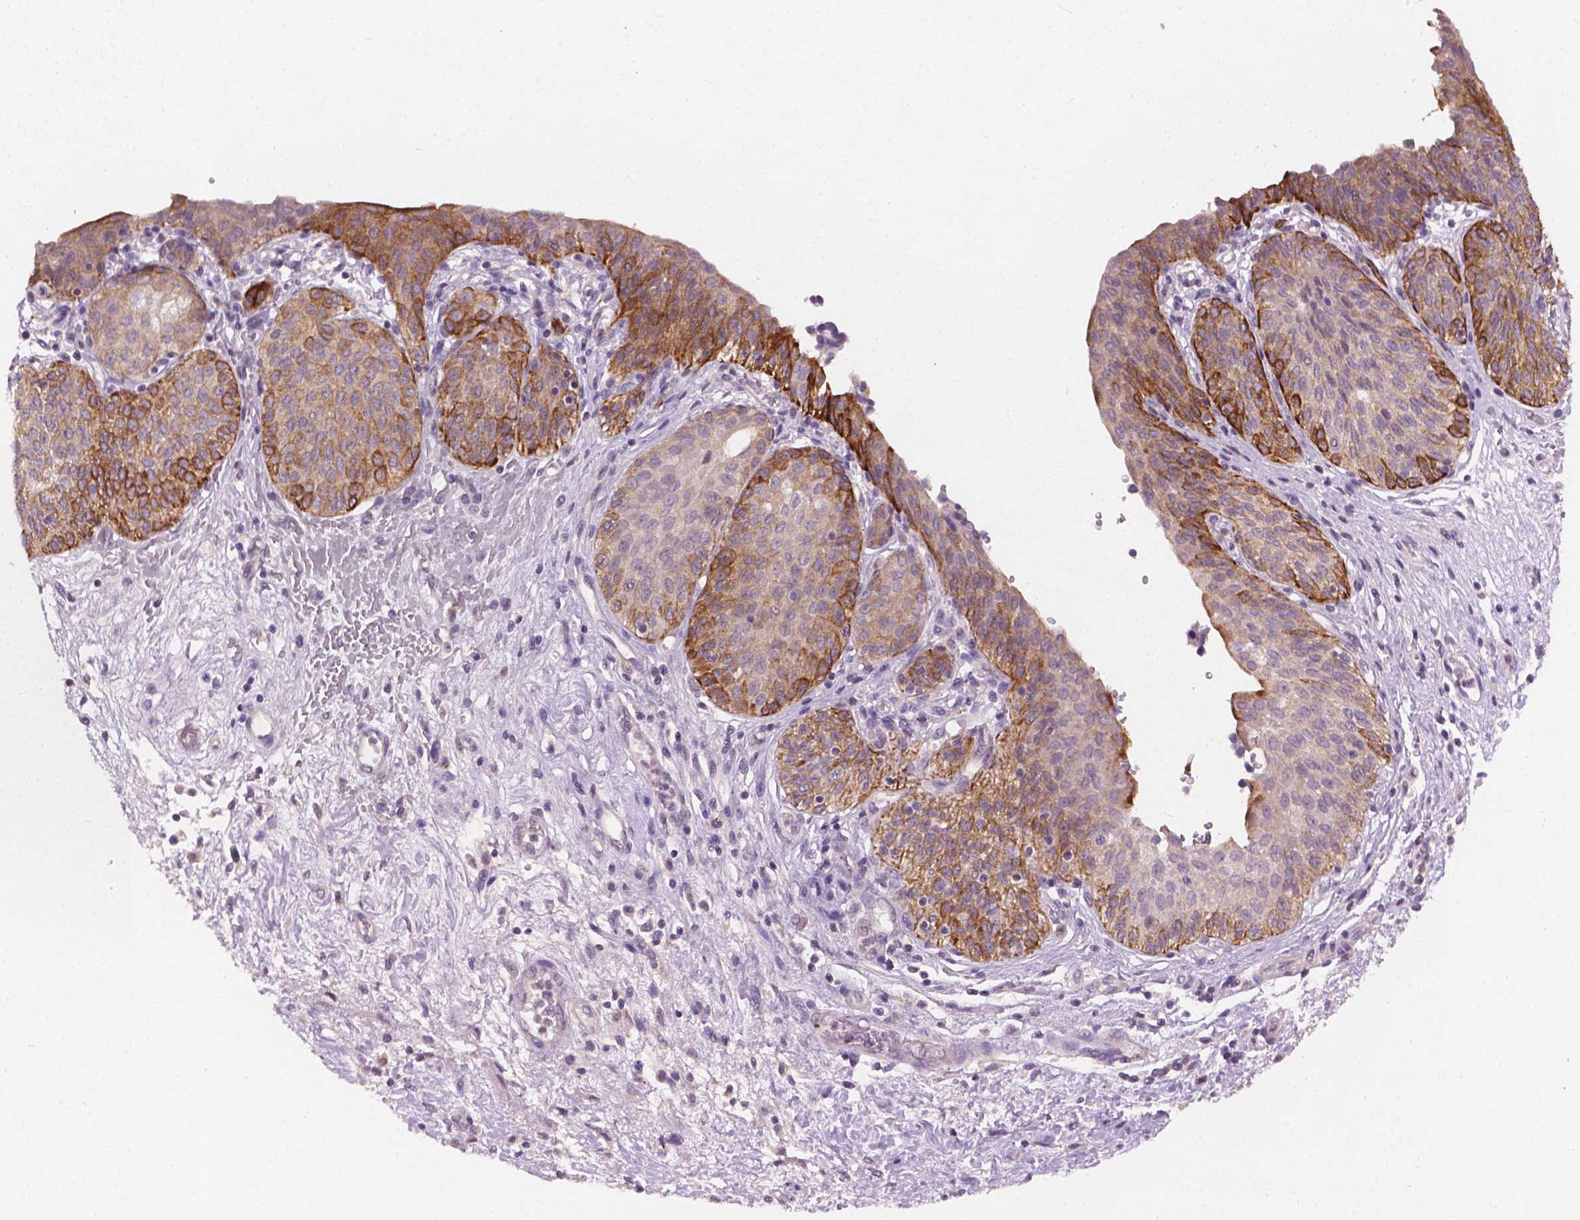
{"staining": {"intensity": "strong", "quantity": "25%-75%", "location": "cytoplasmic/membranous"}, "tissue": "urinary bladder", "cell_type": "Urothelial cells", "image_type": "normal", "snomed": [{"axis": "morphology", "description": "Normal tissue, NOS"}, {"axis": "topography", "description": "Urinary bladder"}], "caption": "This histopathology image displays benign urinary bladder stained with immunohistochemistry to label a protein in brown. The cytoplasmic/membranous of urothelial cells show strong positivity for the protein. Nuclei are counter-stained blue.", "gene": "KRT17", "patient": {"sex": "male", "age": 68}}